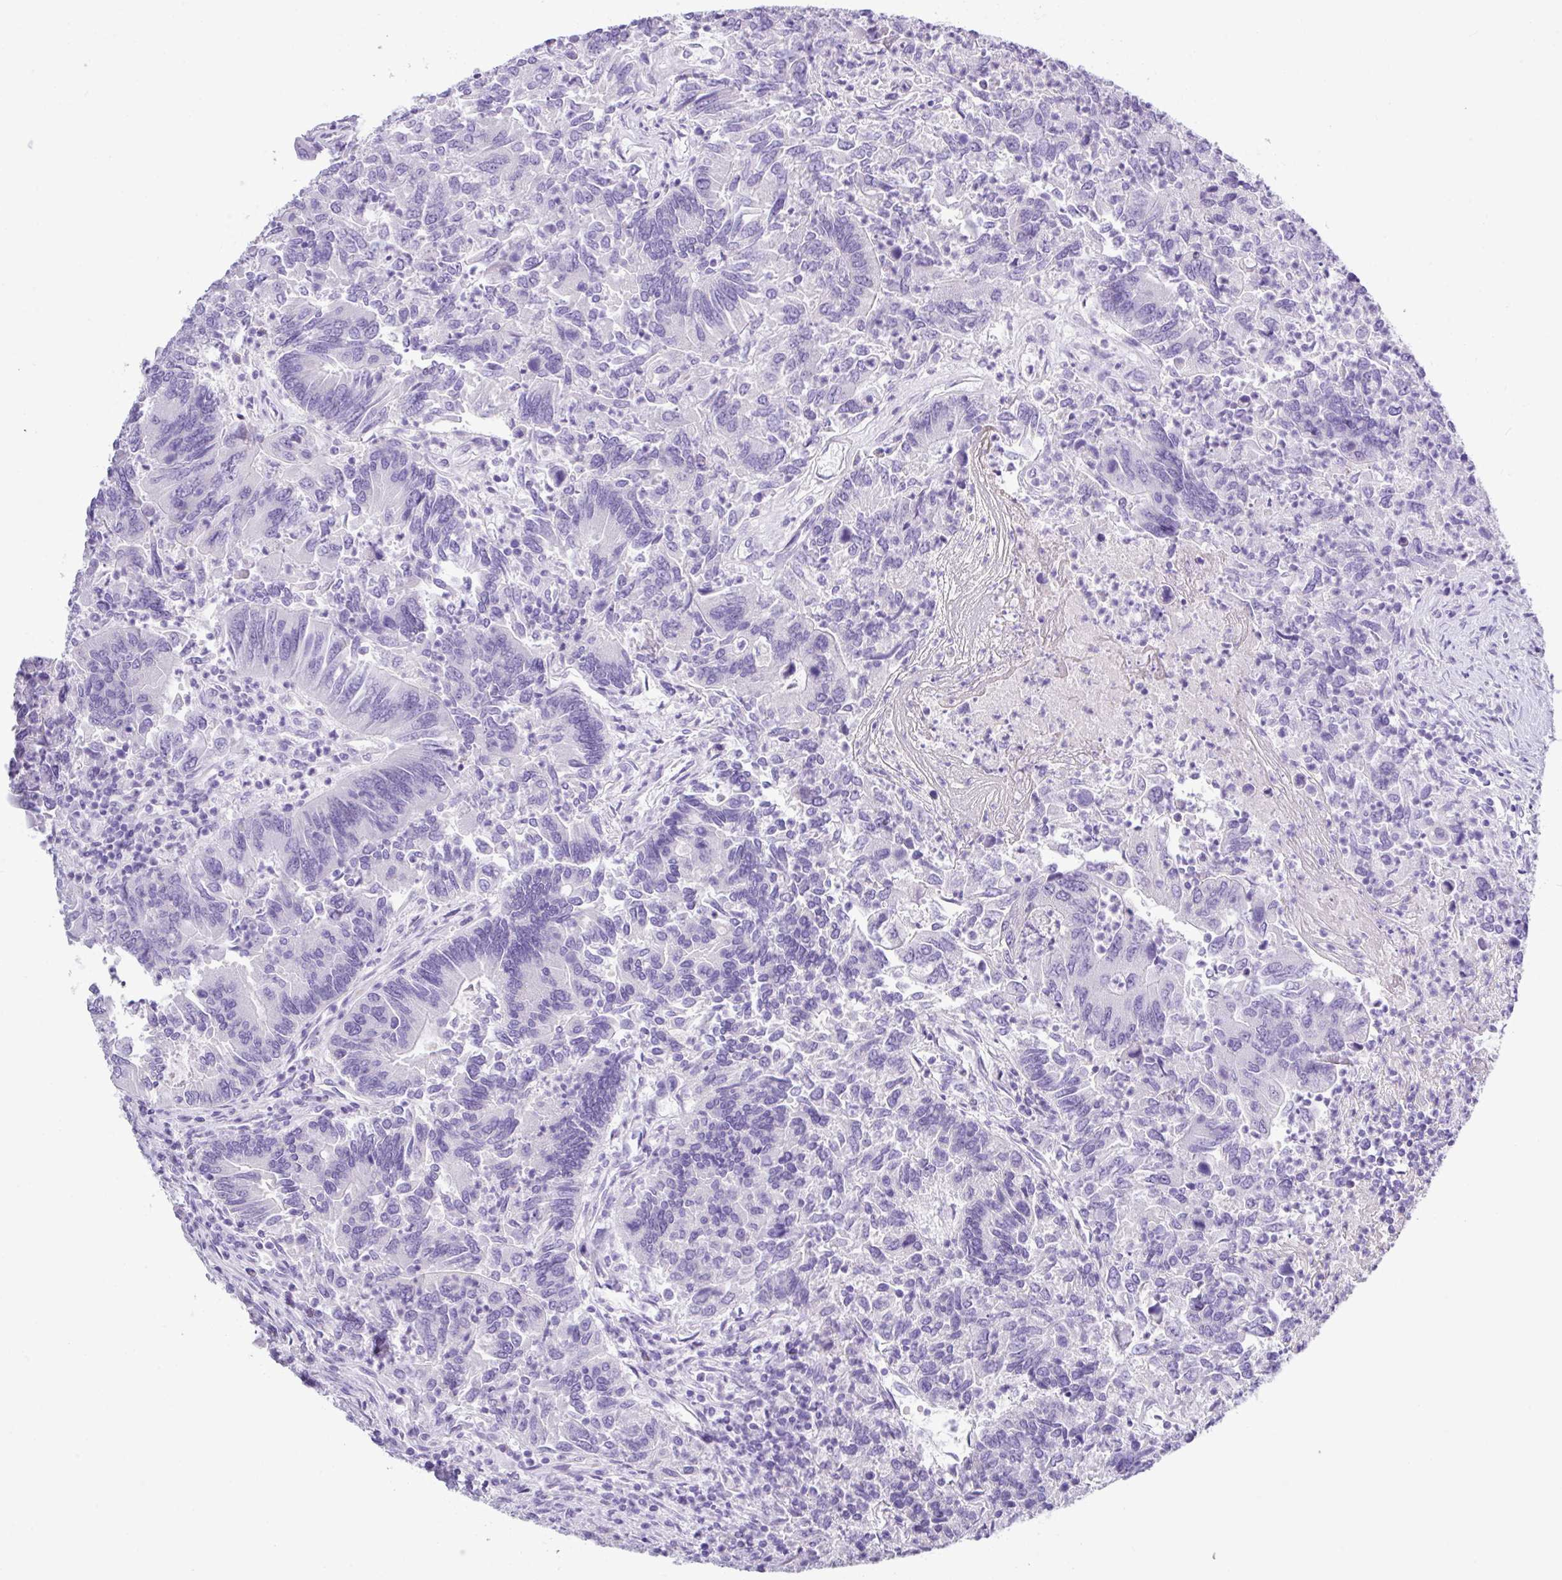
{"staining": {"intensity": "negative", "quantity": "none", "location": "none"}, "tissue": "colorectal cancer", "cell_type": "Tumor cells", "image_type": "cancer", "snomed": [{"axis": "morphology", "description": "Adenocarcinoma, NOS"}, {"axis": "topography", "description": "Colon"}], "caption": "This is a image of immunohistochemistry (IHC) staining of colorectal cancer, which shows no expression in tumor cells.", "gene": "ZG16", "patient": {"sex": "female", "age": 67}}